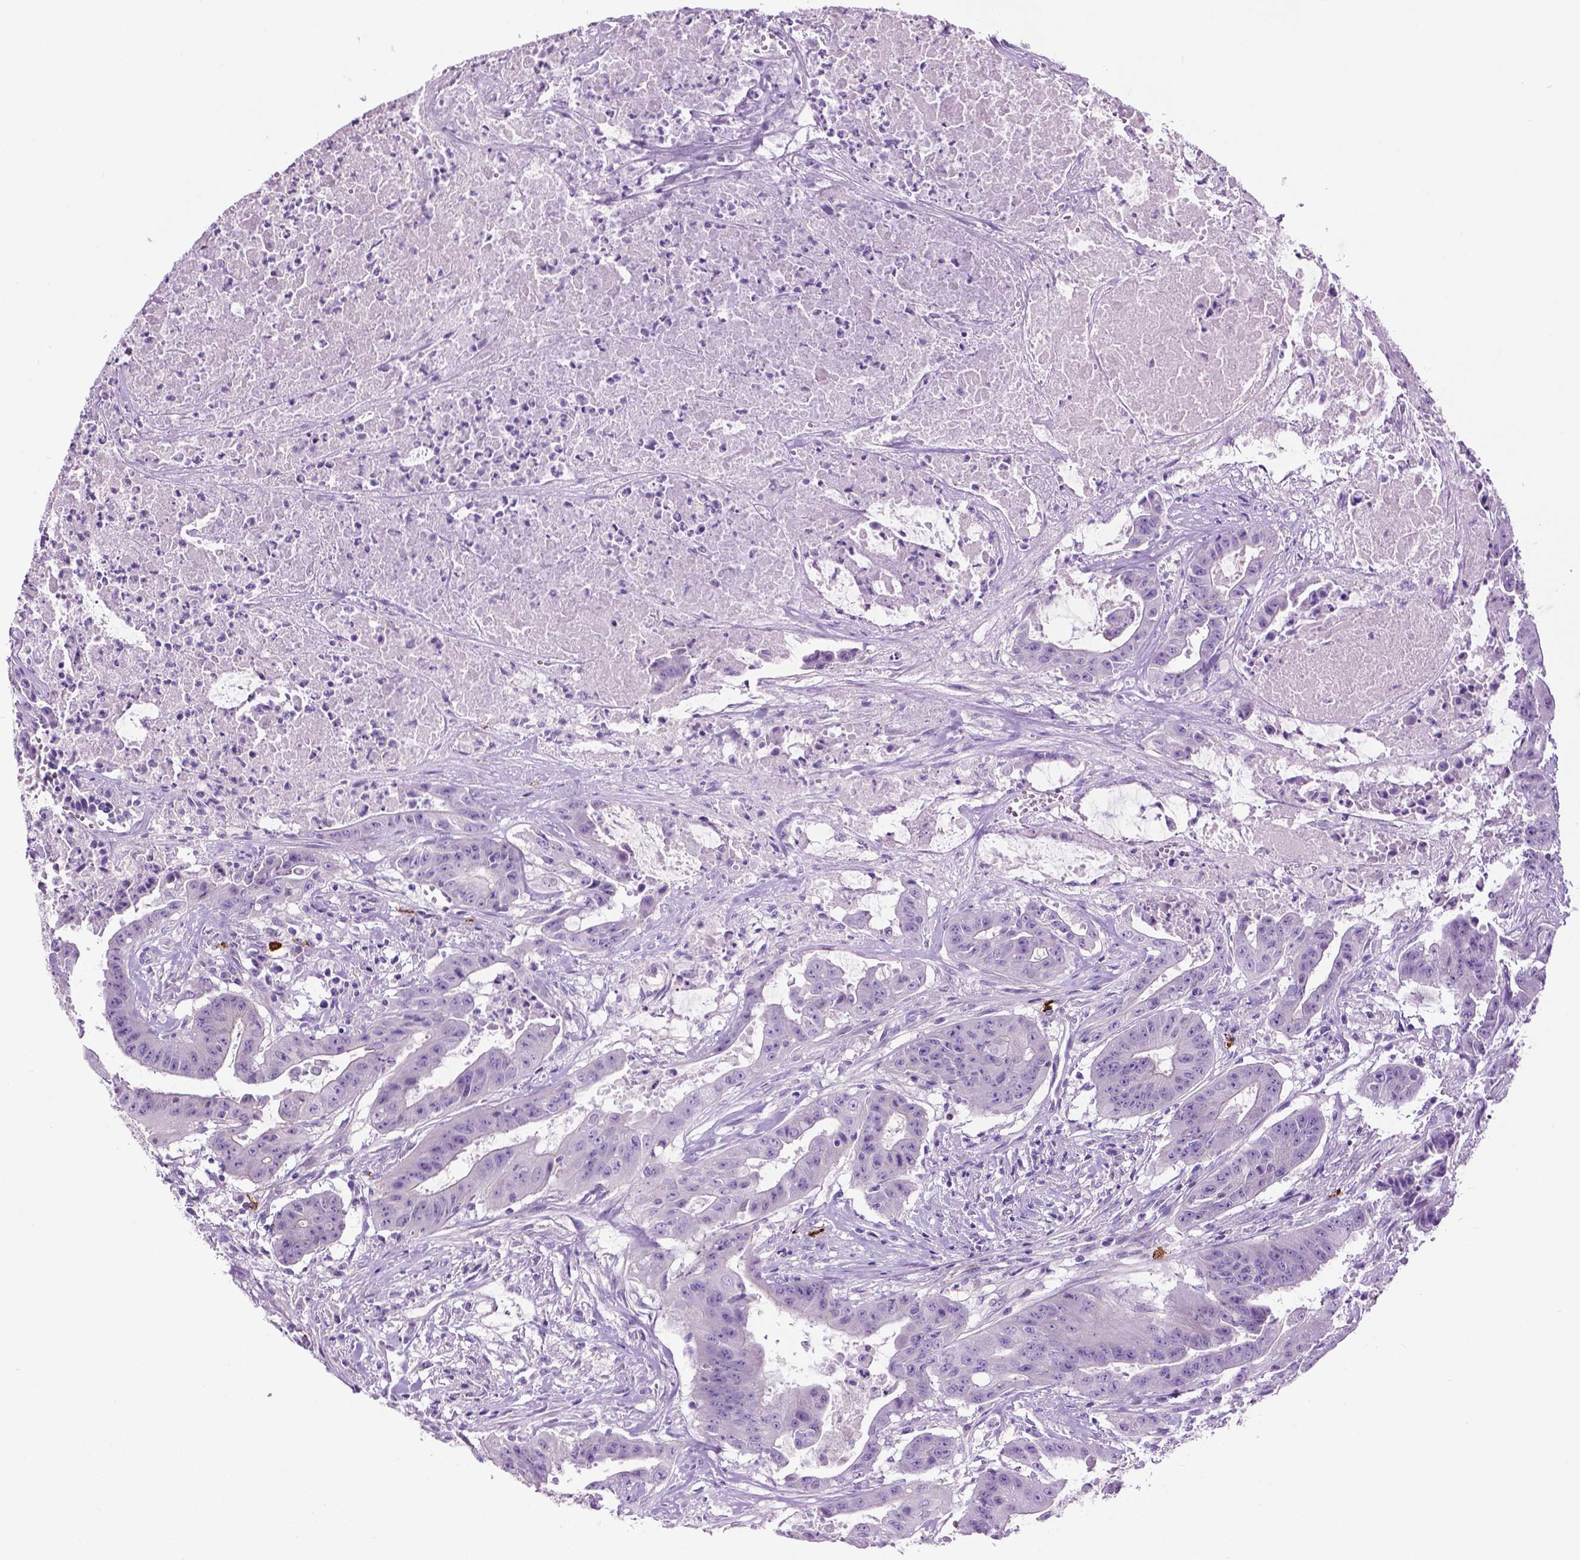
{"staining": {"intensity": "negative", "quantity": "none", "location": "none"}, "tissue": "colorectal cancer", "cell_type": "Tumor cells", "image_type": "cancer", "snomed": [{"axis": "morphology", "description": "Adenocarcinoma, NOS"}, {"axis": "topography", "description": "Colon"}], "caption": "Human colorectal adenocarcinoma stained for a protein using immunohistochemistry (IHC) demonstrates no staining in tumor cells.", "gene": "SPECC1L", "patient": {"sex": "male", "age": 33}}